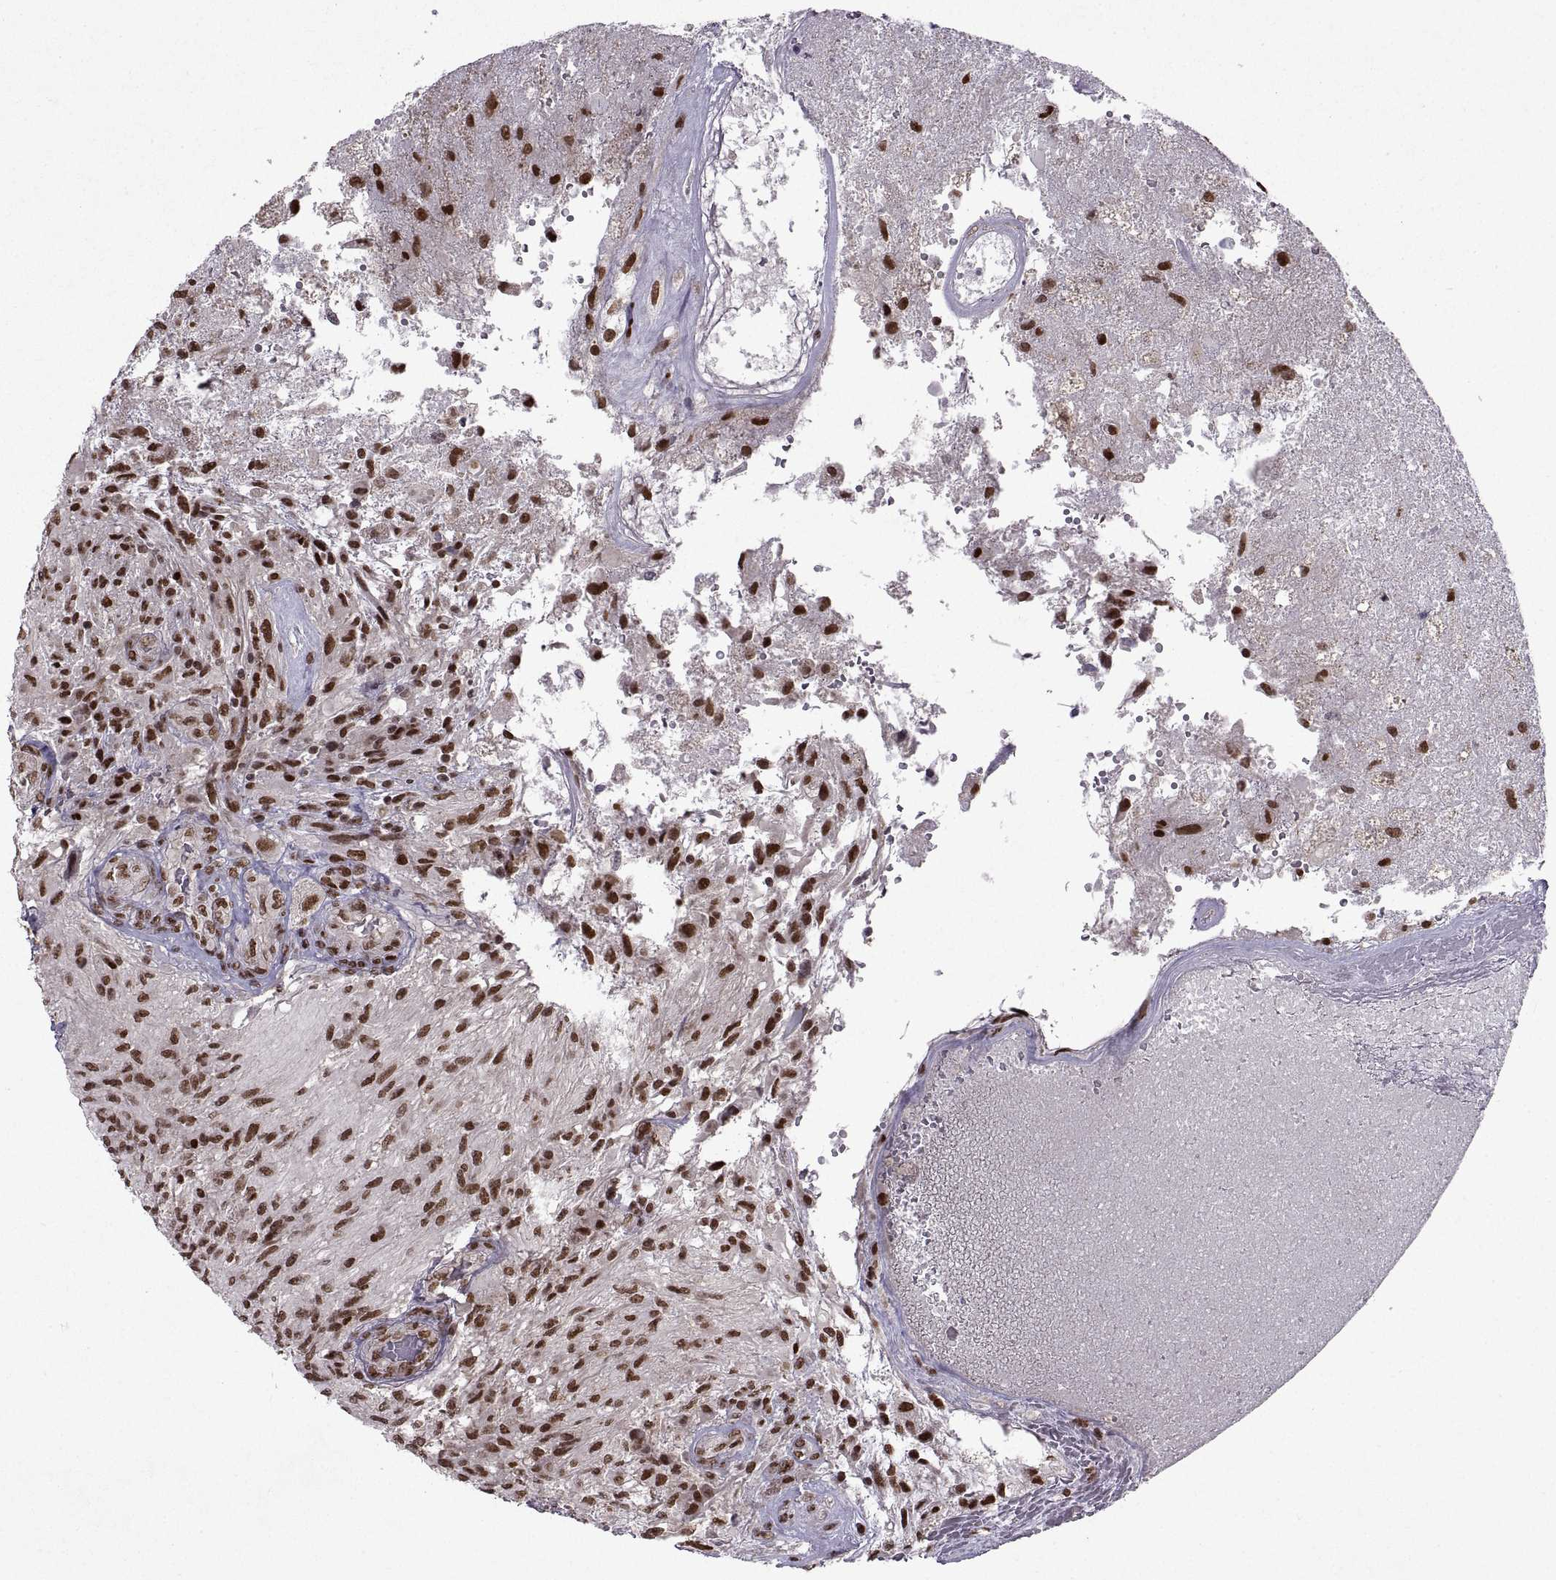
{"staining": {"intensity": "strong", "quantity": ">75%", "location": "nuclear"}, "tissue": "glioma", "cell_type": "Tumor cells", "image_type": "cancer", "snomed": [{"axis": "morphology", "description": "Glioma, malignant, High grade"}, {"axis": "topography", "description": "Brain"}], "caption": "Approximately >75% of tumor cells in high-grade glioma (malignant) show strong nuclear protein staining as visualized by brown immunohistochemical staining.", "gene": "MT1E", "patient": {"sex": "male", "age": 56}}